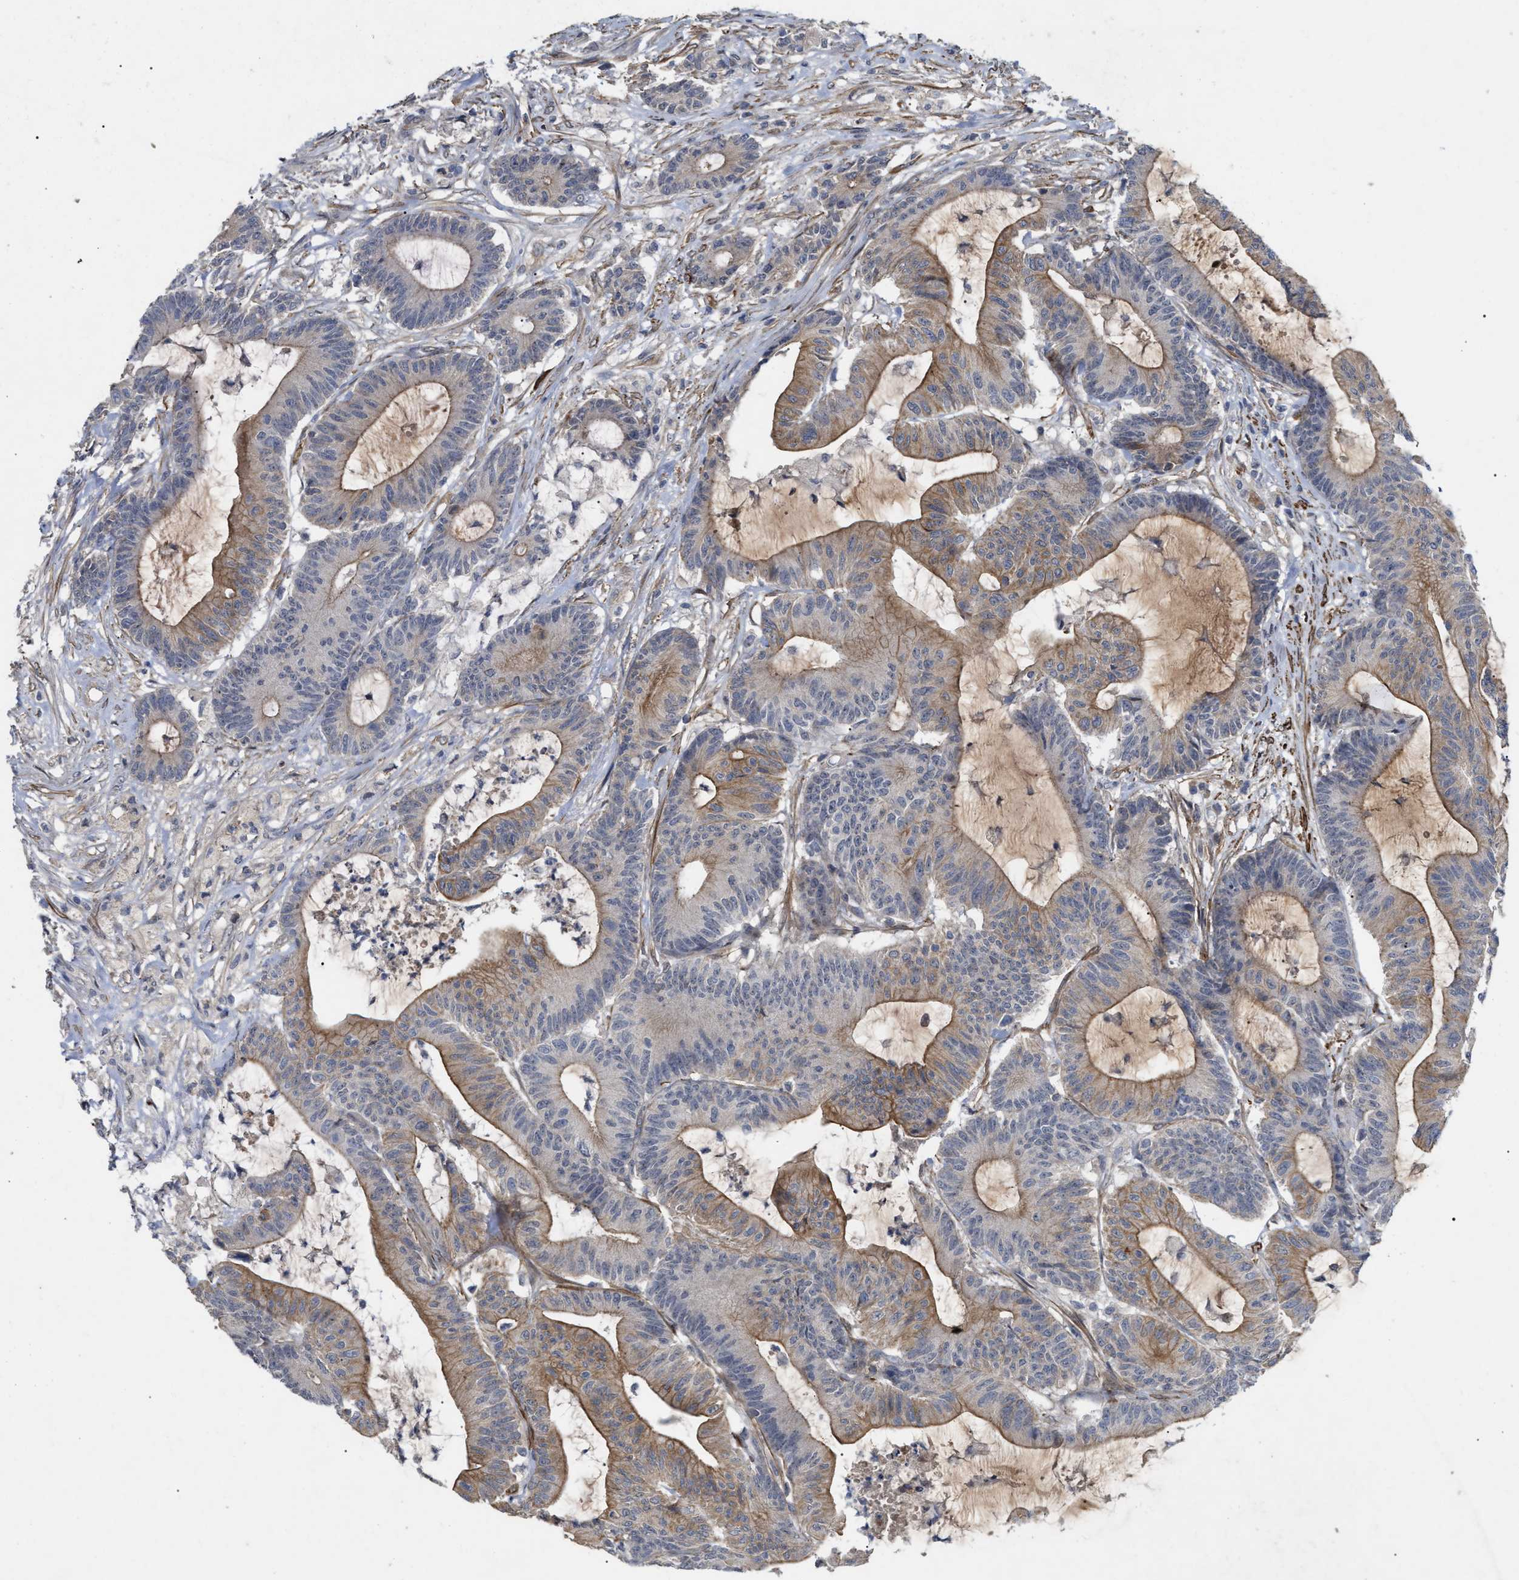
{"staining": {"intensity": "moderate", "quantity": ">75%", "location": "cytoplasmic/membranous"}, "tissue": "colorectal cancer", "cell_type": "Tumor cells", "image_type": "cancer", "snomed": [{"axis": "morphology", "description": "Adenocarcinoma, NOS"}, {"axis": "topography", "description": "Colon"}], "caption": "Approximately >75% of tumor cells in human colorectal adenocarcinoma display moderate cytoplasmic/membranous protein staining as visualized by brown immunohistochemical staining.", "gene": "ST6GALNAC6", "patient": {"sex": "female", "age": 84}}